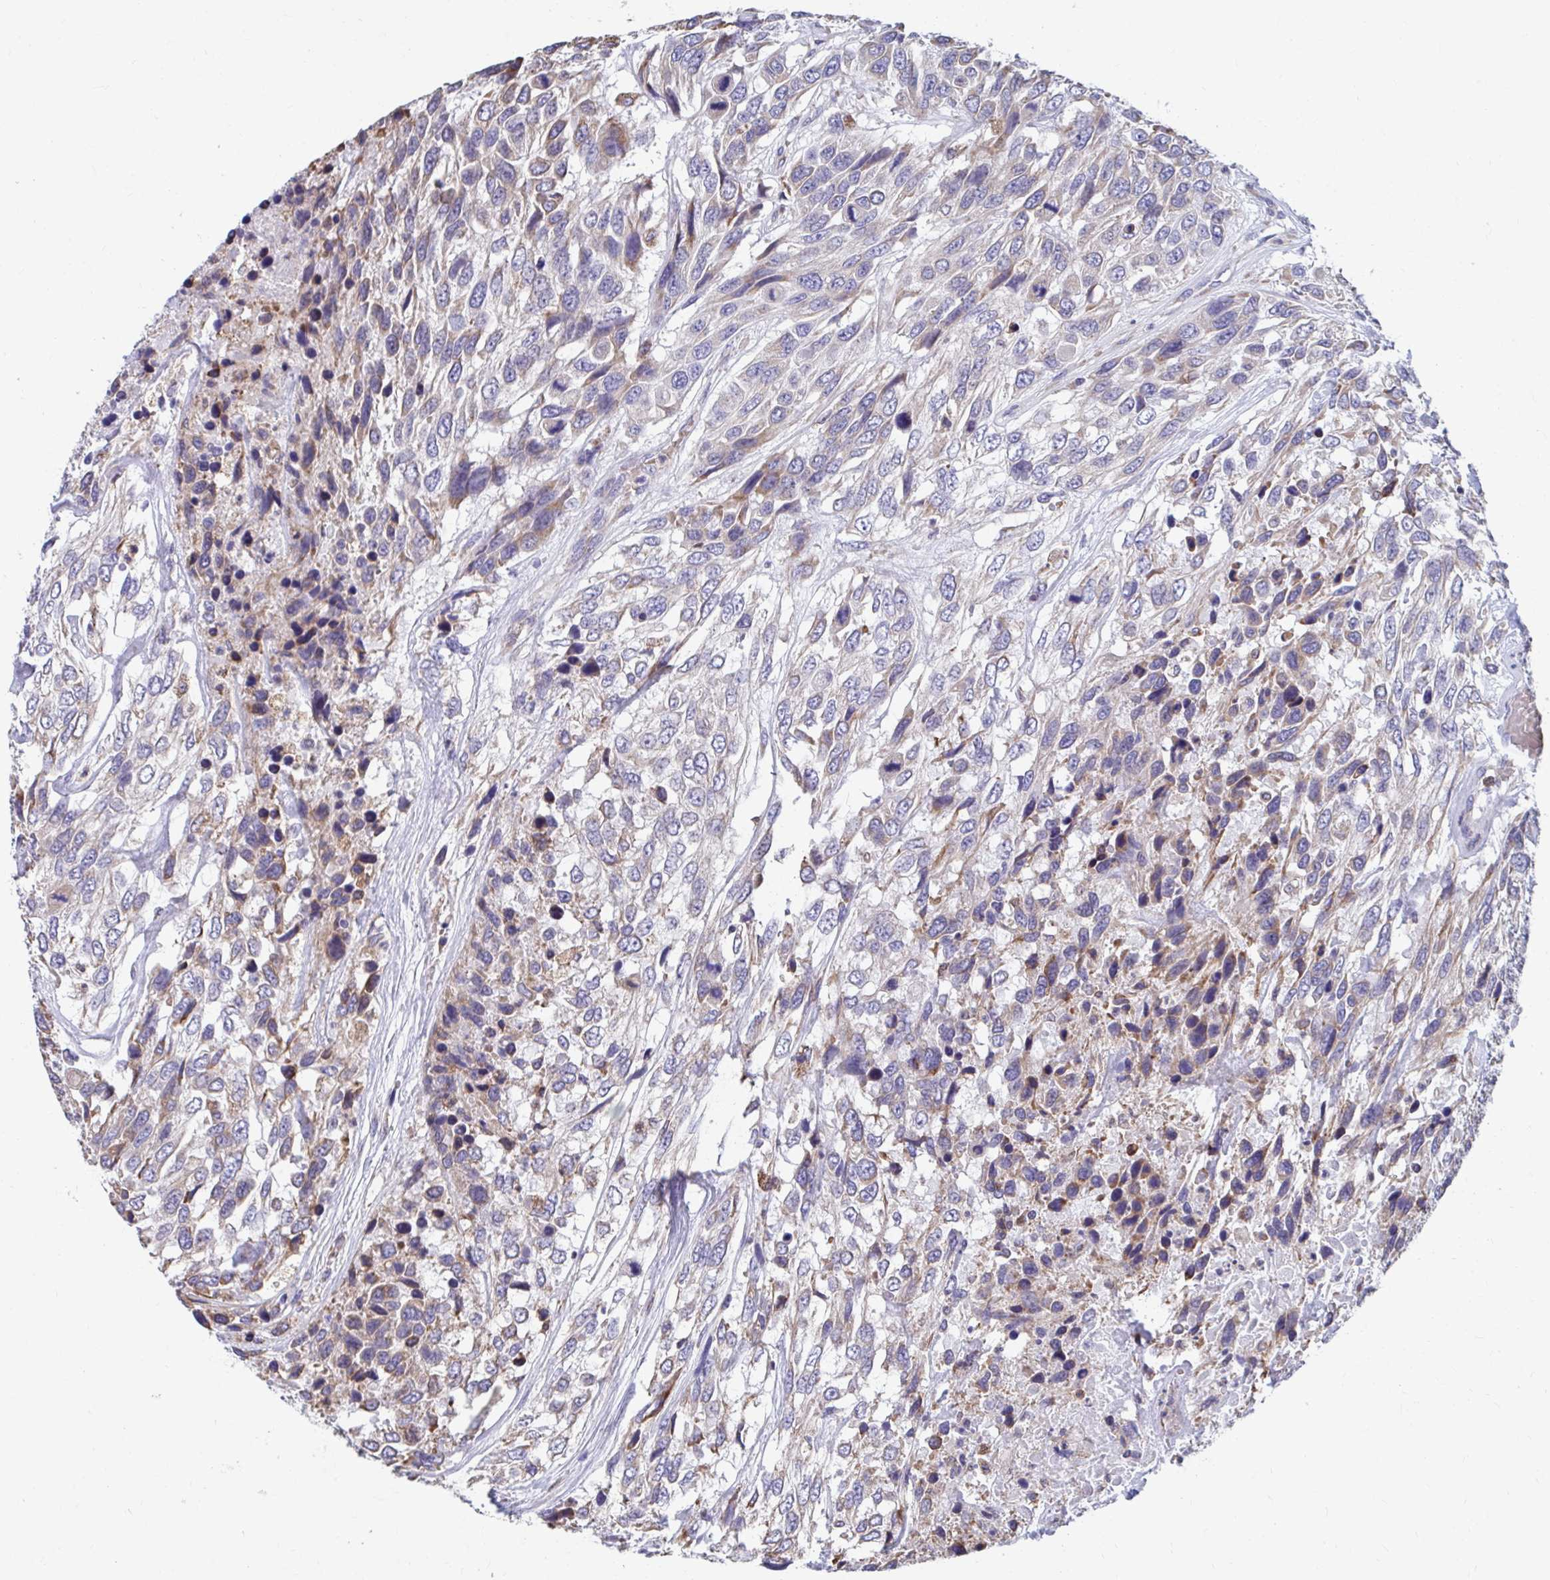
{"staining": {"intensity": "weak", "quantity": "25%-75%", "location": "cytoplasmic/membranous"}, "tissue": "urothelial cancer", "cell_type": "Tumor cells", "image_type": "cancer", "snomed": [{"axis": "morphology", "description": "Urothelial carcinoma, High grade"}, {"axis": "topography", "description": "Urinary bladder"}], "caption": "Immunohistochemical staining of urothelial cancer displays low levels of weak cytoplasmic/membranous staining in about 25%-75% of tumor cells. The staining is performed using DAB brown chromogen to label protein expression. The nuclei are counter-stained blue using hematoxylin.", "gene": "FKBP2", "patient": {"sex": "female", "age": 70}}